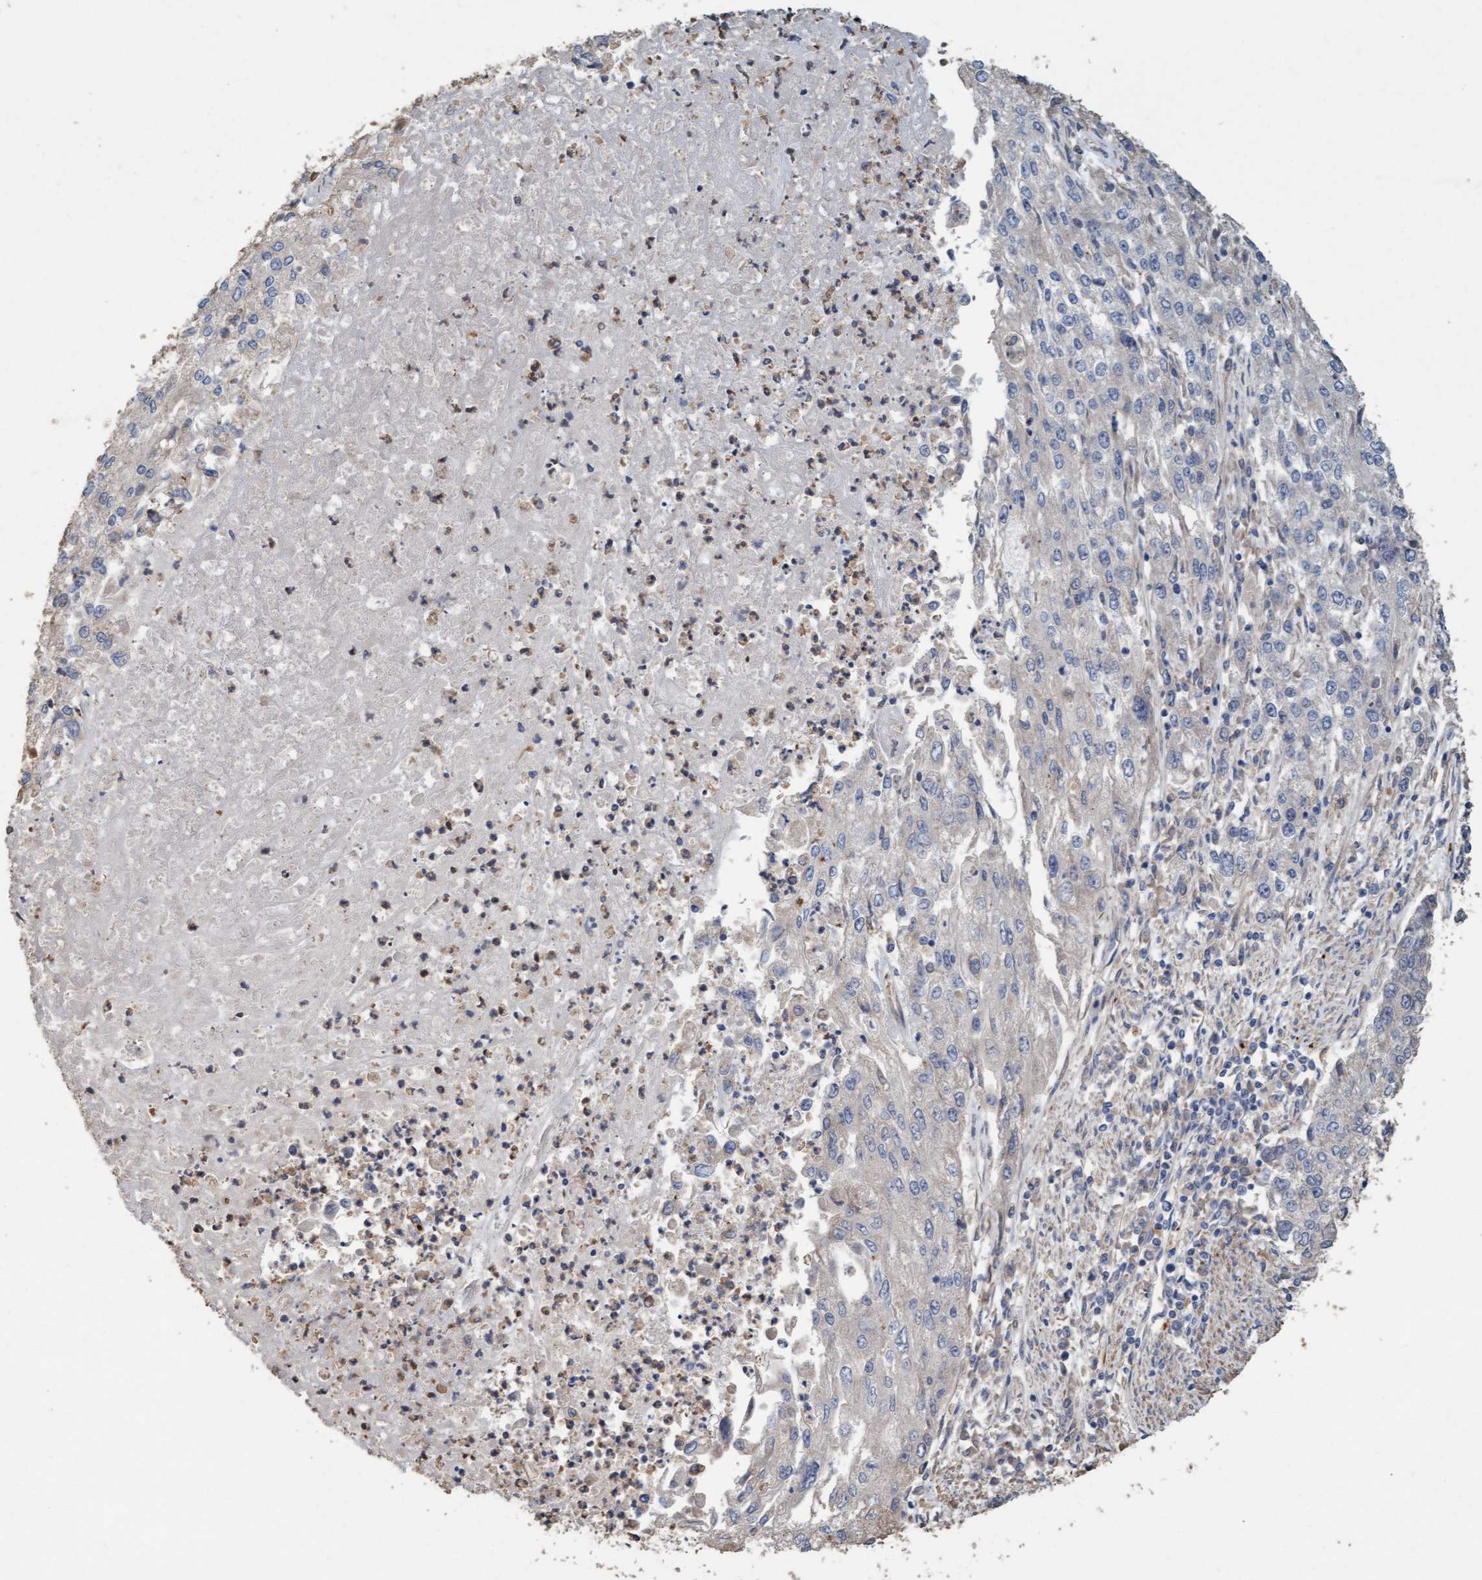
{"staining": {"intensity": "negative", "quantity": "none", "location": "none"}, "tissue": "endometrial cancer", "cell_type": "Tumor cells", "image_type": "cancer", "snomed": [{"axis": "morphology", "description": "Adenocarcinoma, NOS"}, {"axis": "topography", "description": "Endometrium"}], "caption": "This is an IHC micrograph of human endometrial cancer (adenocarcinoma). There is no staining in tumor cells.", "gene": "LONRF1", "patient": {"sex": "female", "age": 49}}